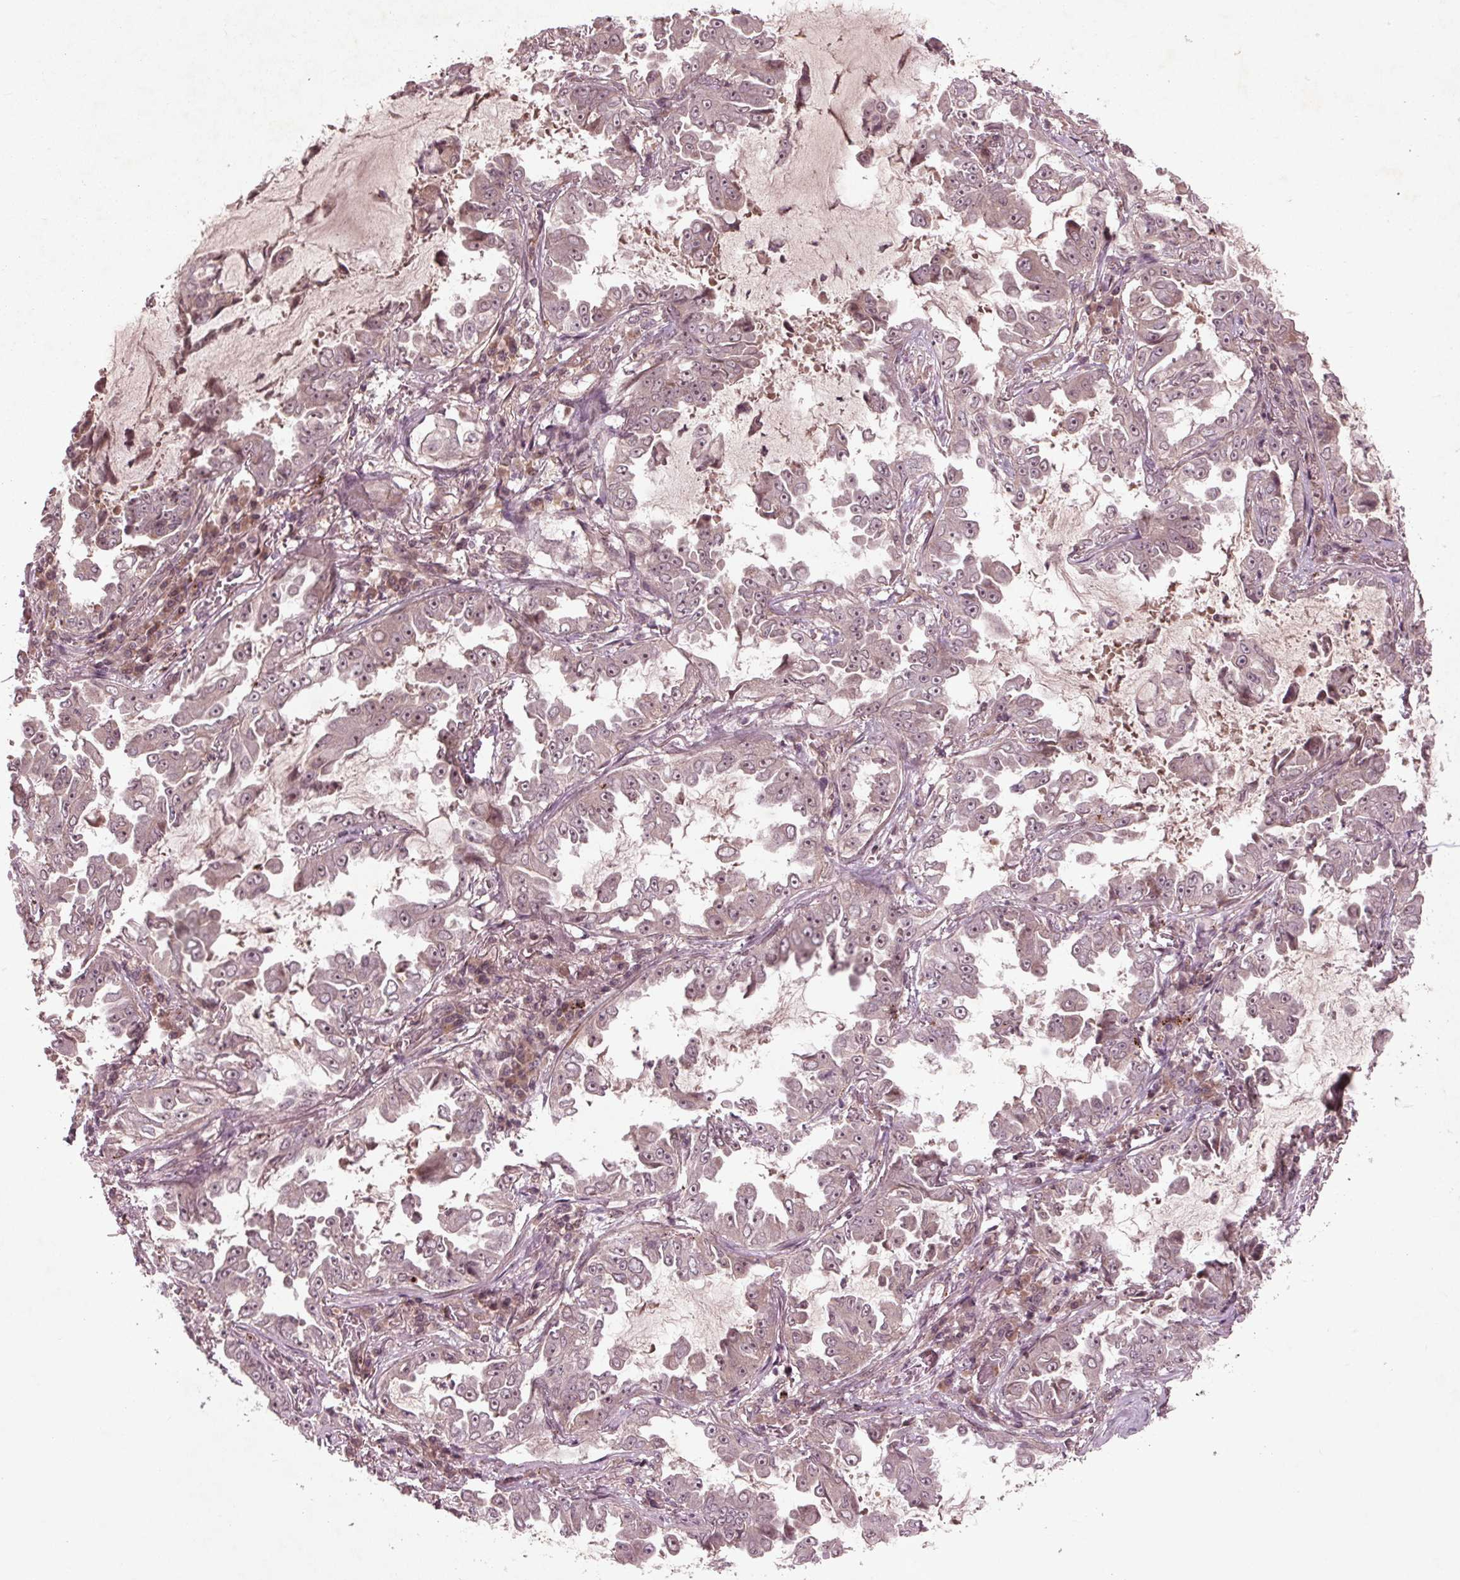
{"staining": {"intensity": "negative", "quantity": "none", "location": "none"}, "tissue": "lung cancer", "cell_type": "Tumor cells", "image_type": "cancer", "snomed": [{"axis": "morphology", "description": "Adenocarcinoma, NOS"}, {"axis": "topography", "description": "Lung"}], "caption": "Immunohistochemical staining of human lung cancer exhibits no significant expression in tumor cells.", "gene": "CDKL4", "patient": {"sex": "female", "age": 52}}